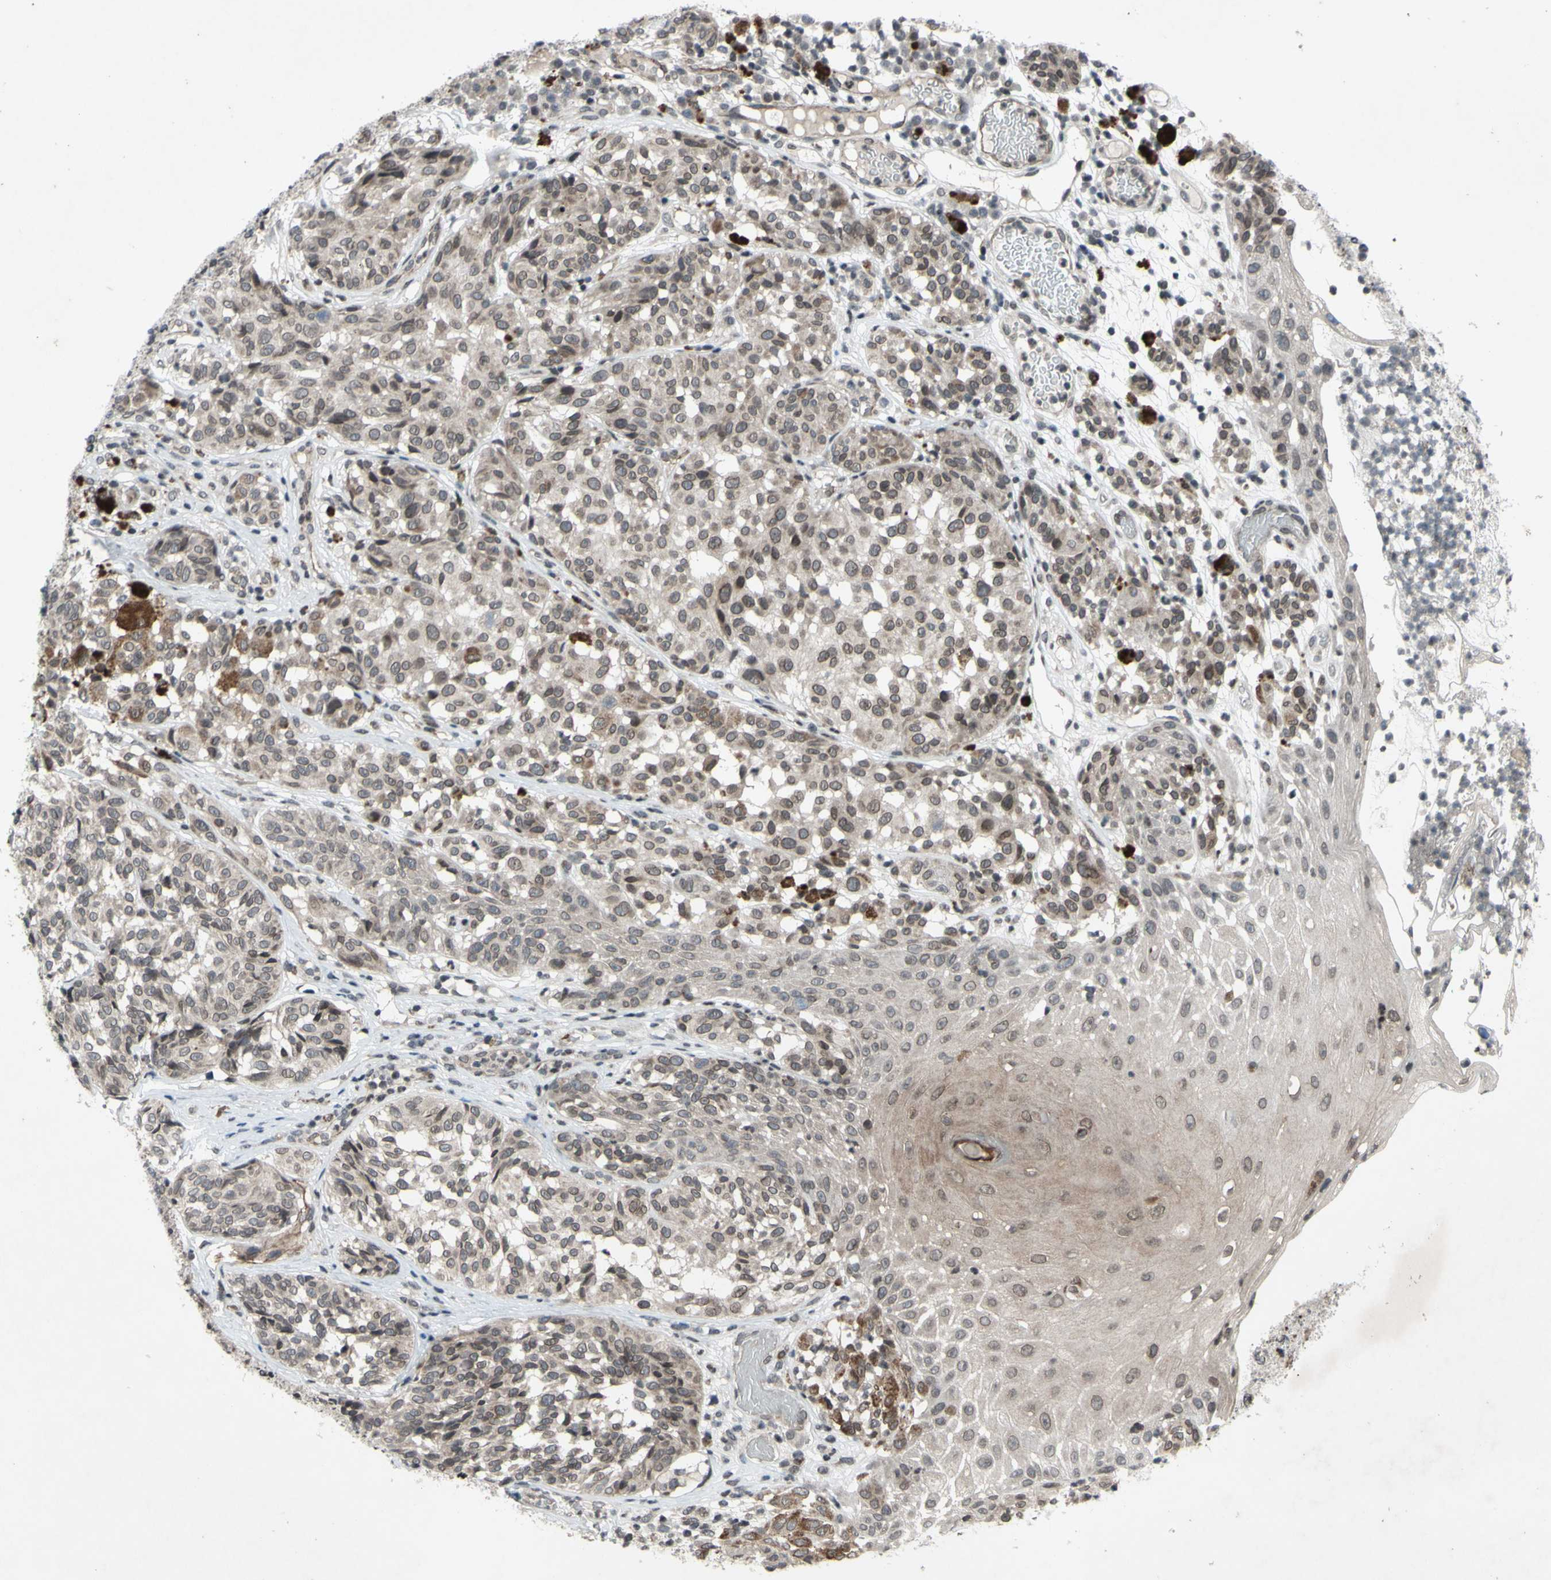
{"staining": {"intensity": "weak", "quantity": ">75%", "location": "cytoplasmic/membranous,nuclear"}, "tissue": "melanoma", "cell_type": "Tumor cells", "image_type": "cancer", "snomed": [{"axis": "morphology", "description": "Malignant melanoma, NOS"}, {"axis": "topography", "description": "Skin"}], "caption": "Immunohistochemical staining of malignant melanoma shows weak cytoplasmic/membranous and nuclear protein staining in about >75% of tumor cells.", "gene": "XPO1", "patient": {"sex": "female", "age": 46}}